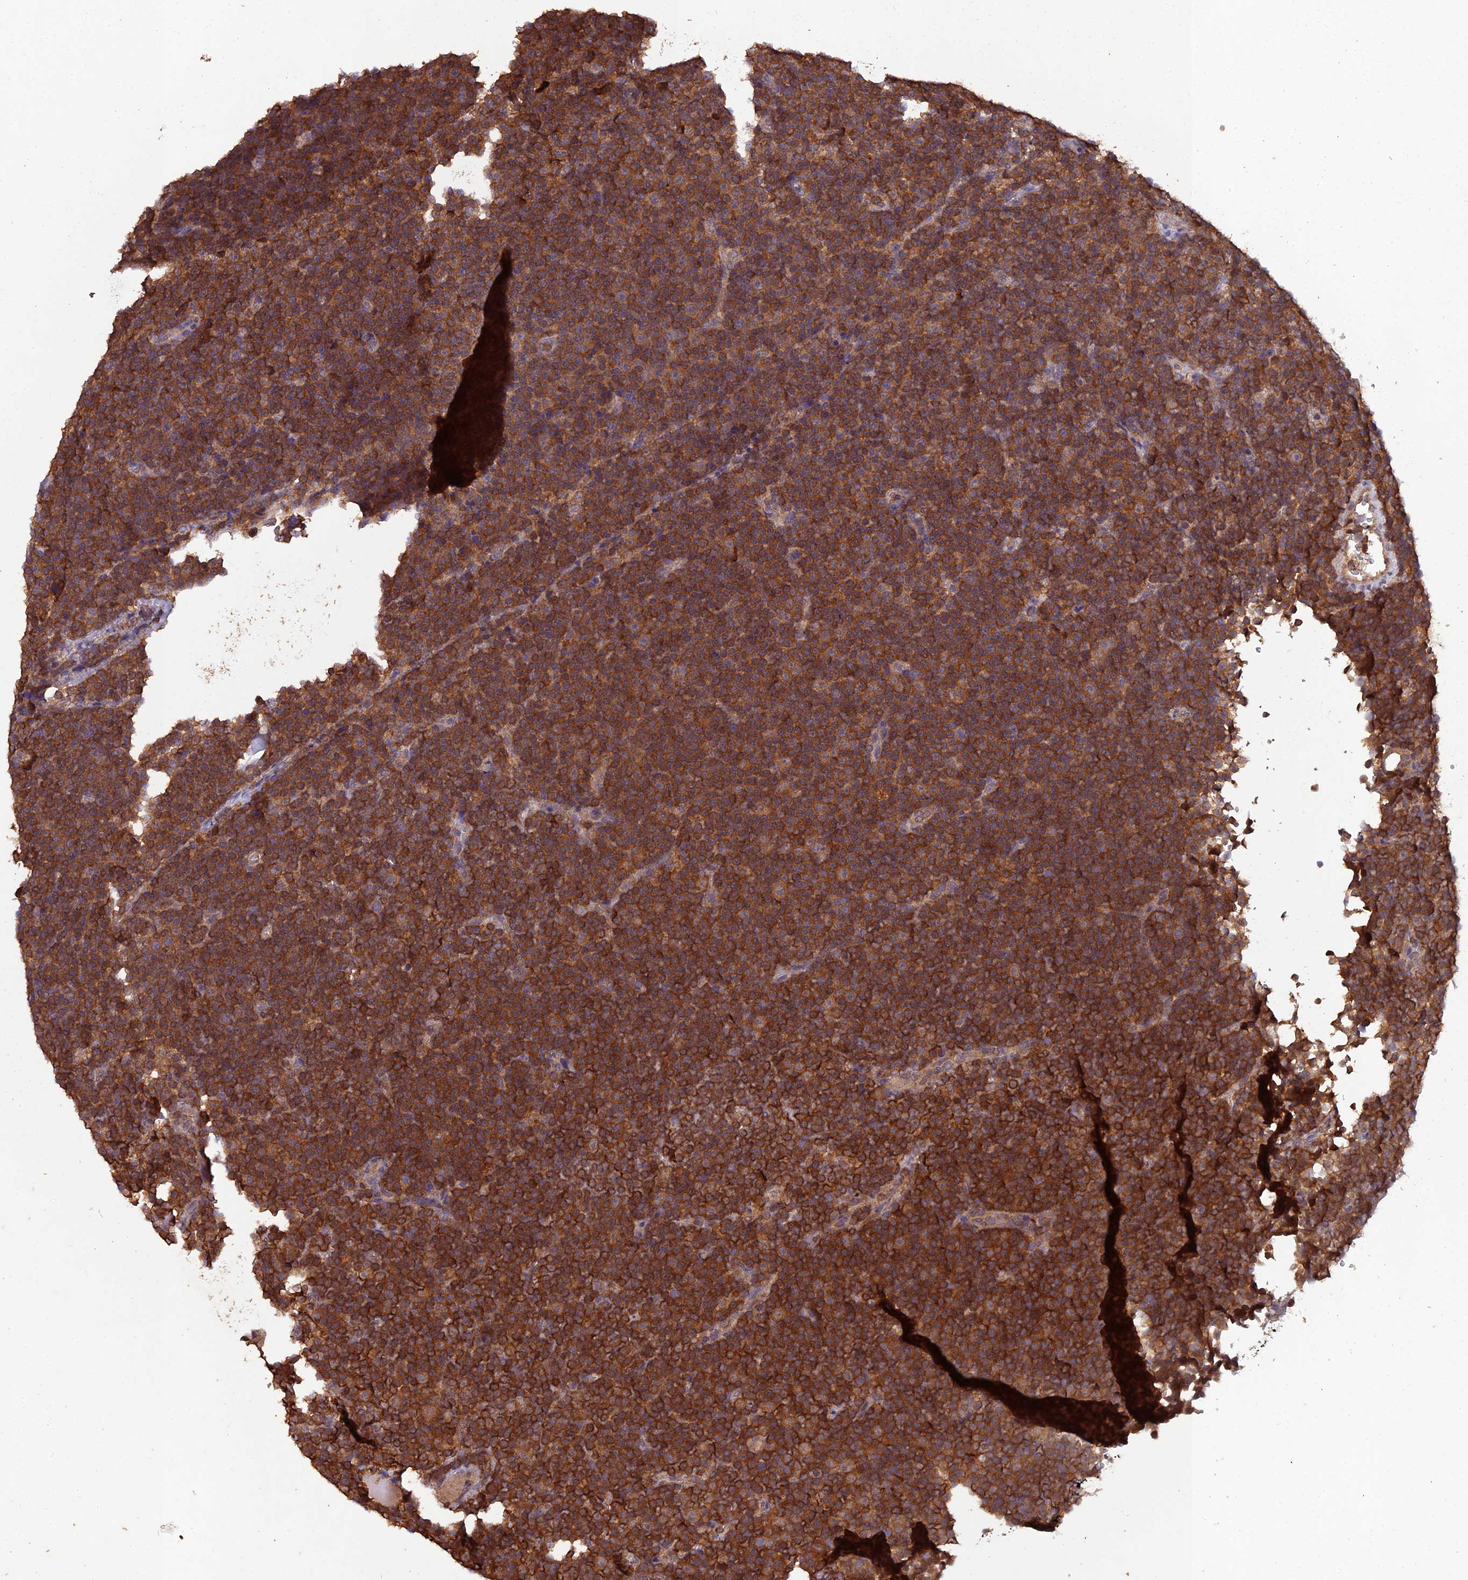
{"staining": {"intensity": "strong", "quantity": ">75%", "location": "cytoplasmic/membranous"}, "tissue": "lymphoma", "cell_type": "Tumor cells", "image_type": "cancer", "snomed": [{"axis": "morphology", "description": "Malignant lymphoma, non-Hodgkin's type, Low grade"}, {"axis": "topography", "description": "Lymph node"}], "caption": "Immunohistochemical staining of human lymphoma exhibits strong cytoplasmic/membranous protein positivity in about >75% of tumor cells. (IHC, brightfield microscopy, high magnification).", "gene": "TMEM258", "patient": {"sex": "female", "age": 67}}